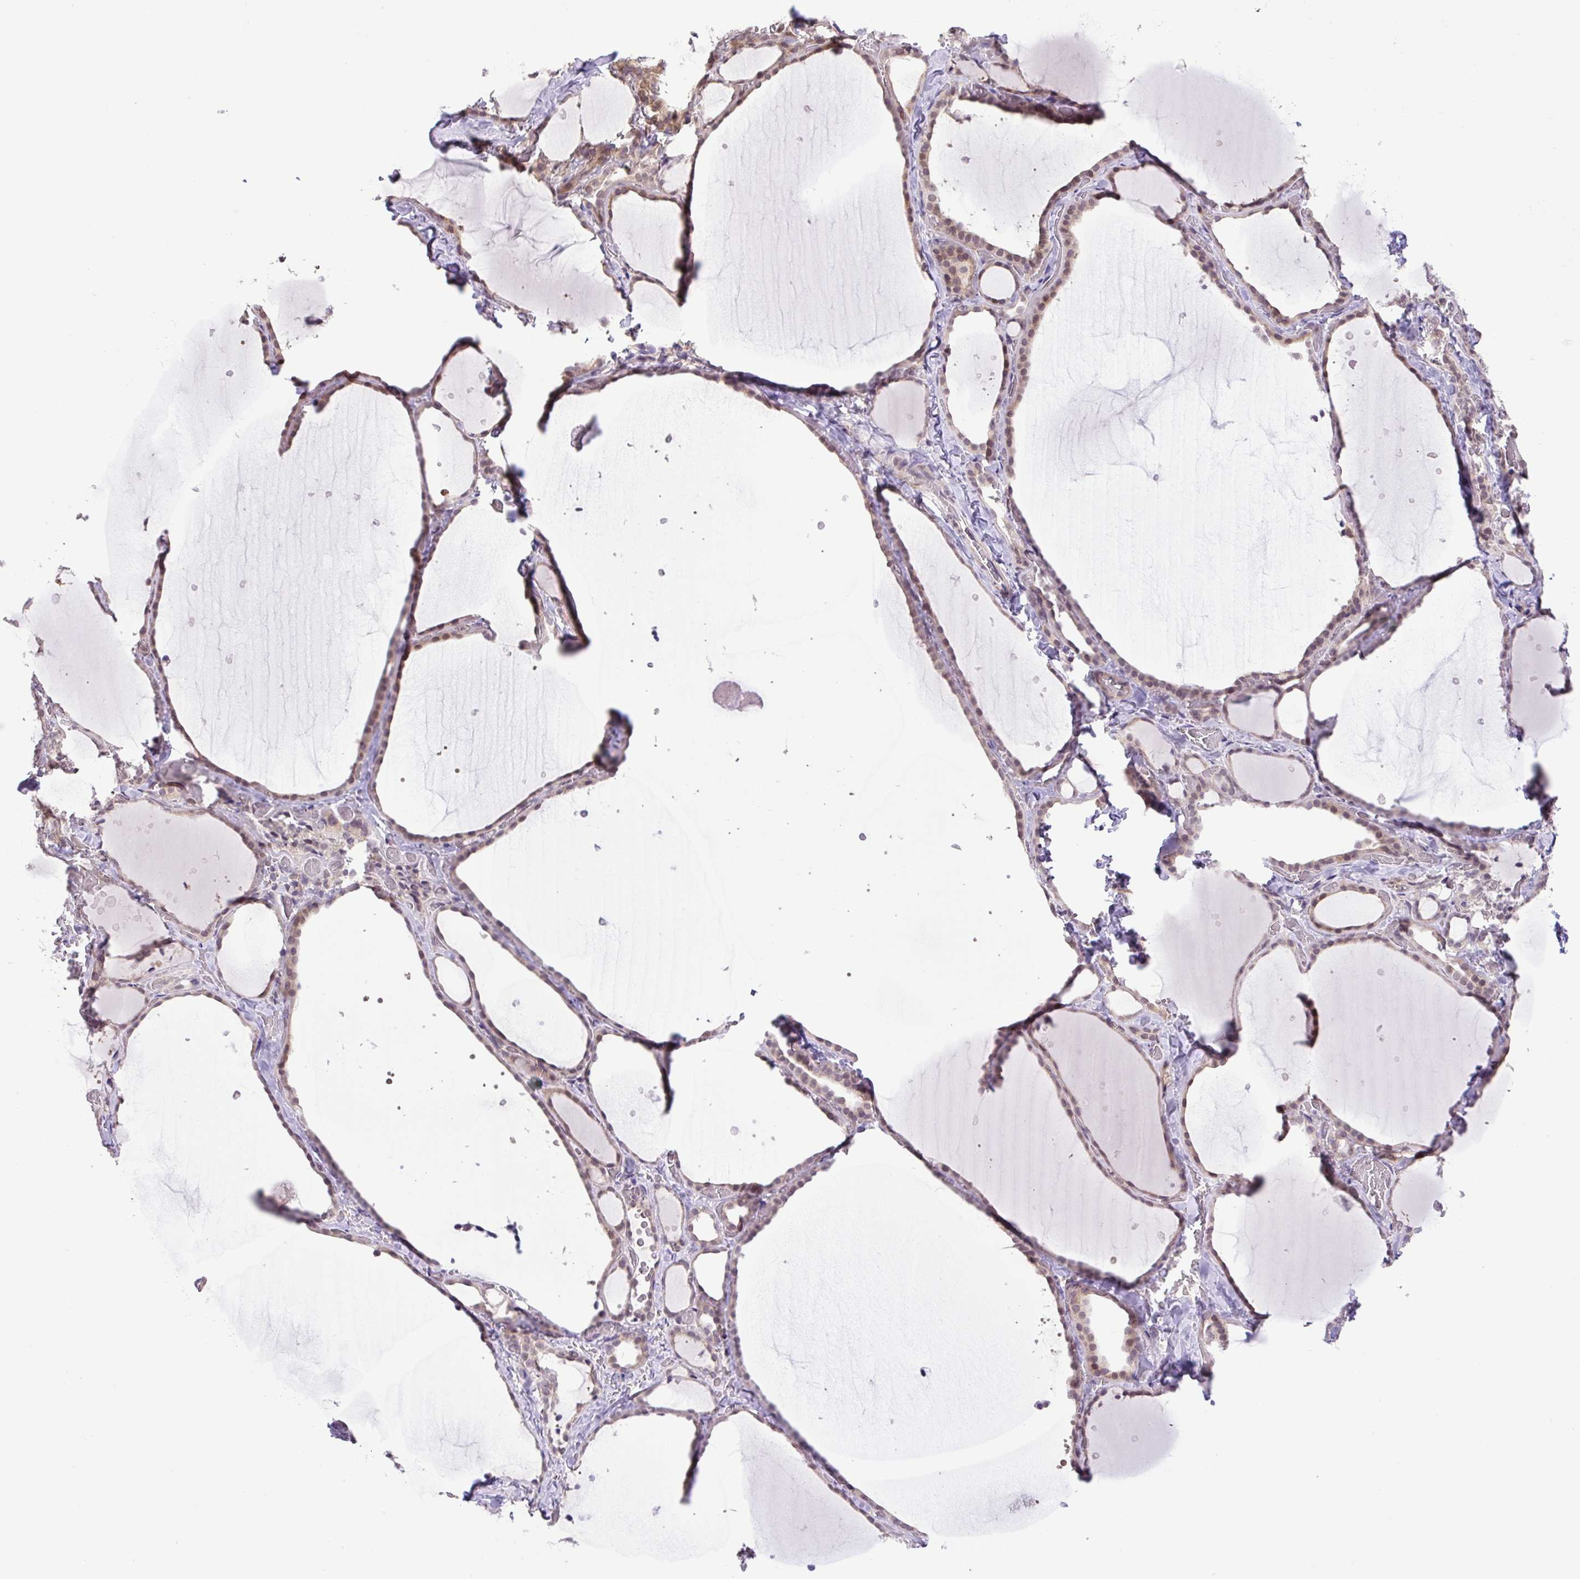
{"staining": {"intensity": "moderate", "quantity": ">75%", "location": "cytoplasmic/membranous,nuclear"}, "tissue": "thyroid gland", "cell_type": "Glandular cells", "image_type": "normal", "snomed": [{"axis": "morphology", "description": "Normal tissue, NOS"}, {"axis": "topography", "description": "Thyroid gland"}], "caption": "High-power microscopy captured an immunohistochemistry histopathology image of normal thyroid gland, revealing moderate cytoplasmic/membranous,nuclear expression in approximately >75% of glandular cells. (Stains: DAB (3,3'-diaminobenzidine) in brown, nuclei in blue, Microscopy: brightfield microscopy at high magnification).", "gene": "KPNA1", "patient": {"sex": "female", "age": 36}}